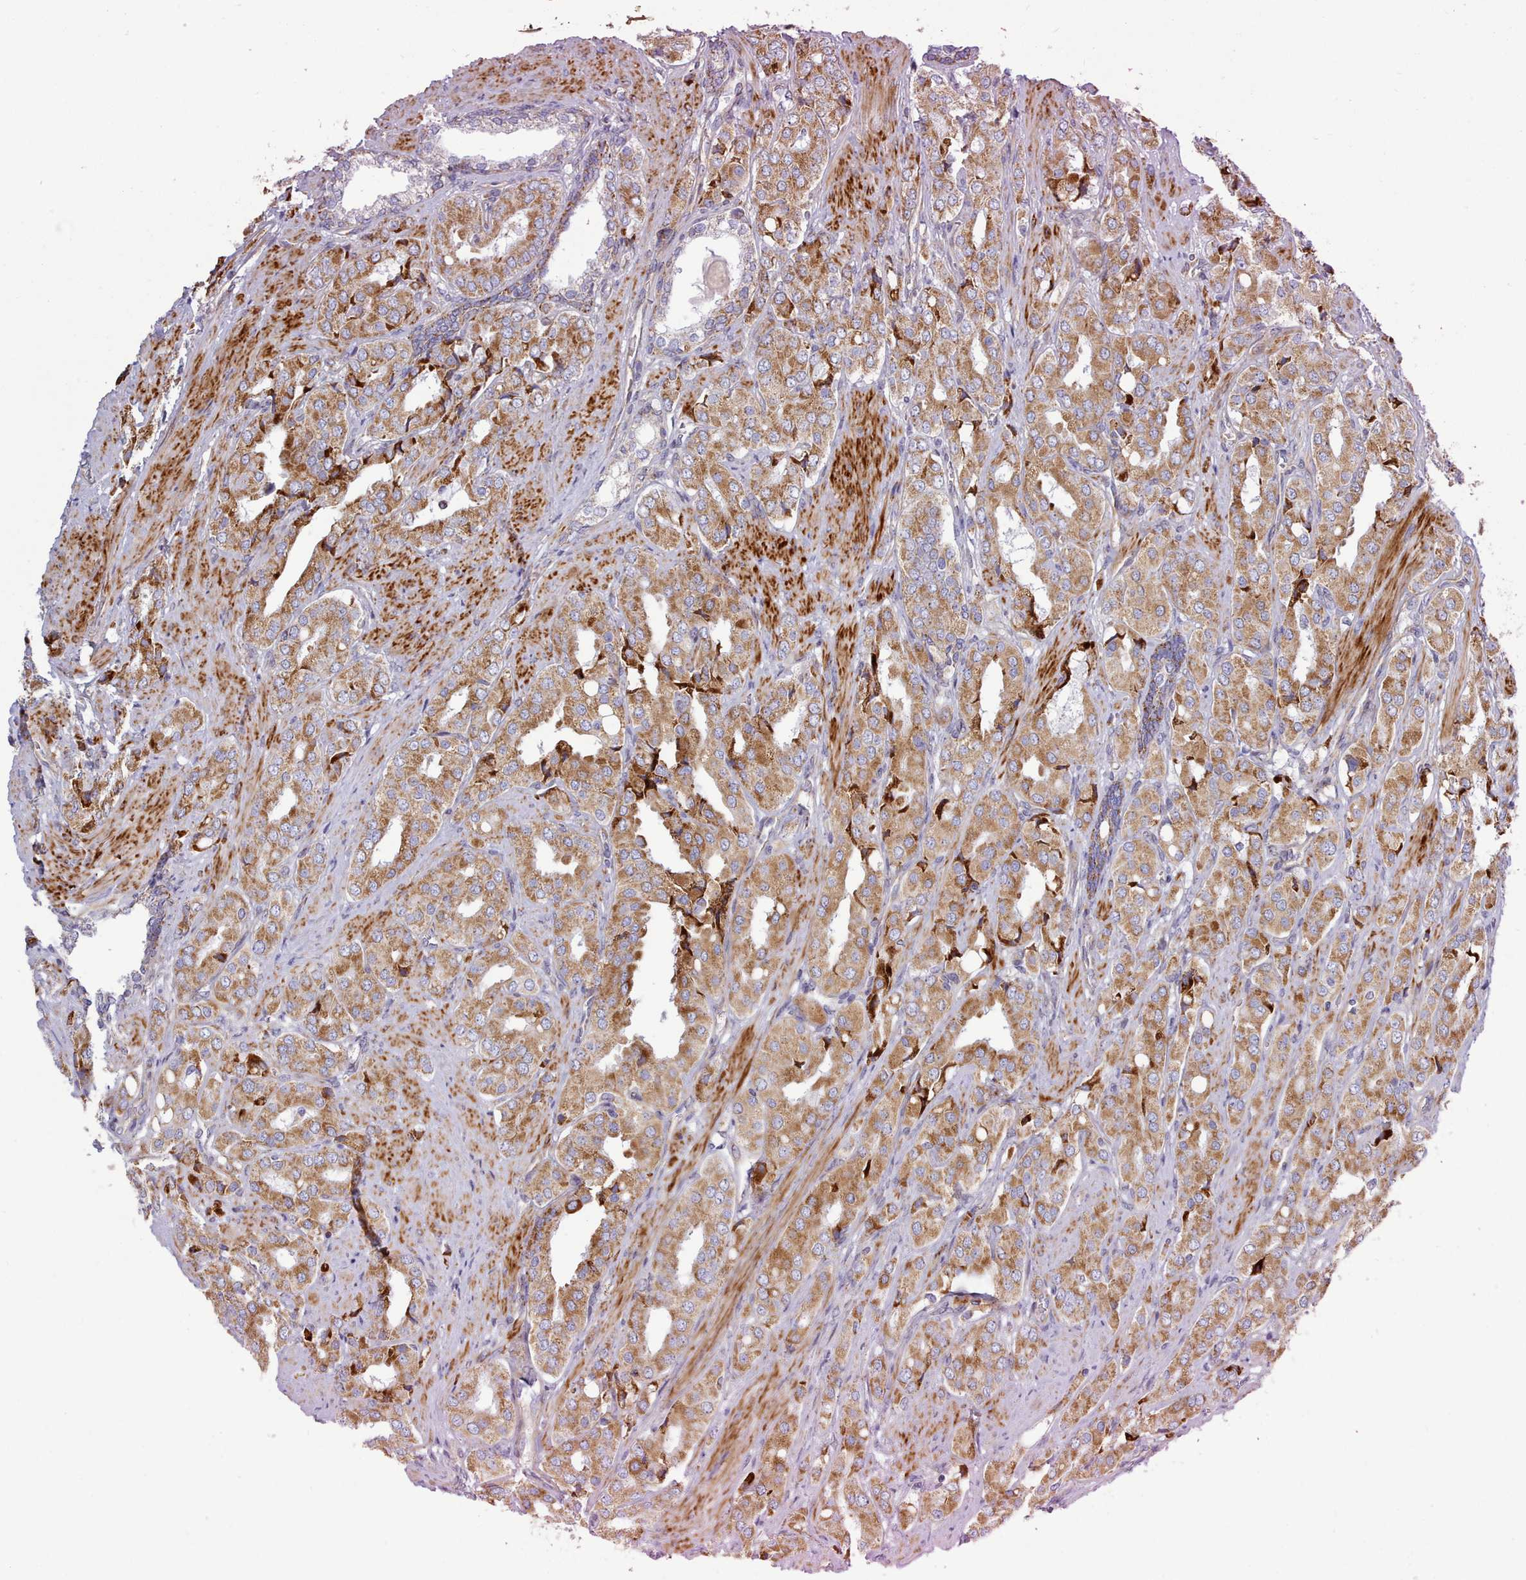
{"staining": {"intensity": "moderate", "quantity": ">75%", "location": "cytoplasmic/membranous"}, "tissue": "prostate cancer", "cell_type": "Tumor cells", "image_type": "cancer", "snomed": [{"axis": "morphology", "description": "Adenocarcinoma, High grade"}, {"axis": "topography", "description": "Prostate"}], "caption": "Protein positivity by immunohistochemistry reveals moderate cytoplasmic/membranous positivity in approximately >75% of tumor cells in prostate high-grade adenocarcinoma.", "gene": "MRPL21", "patient": {"sex": "male", "age": 71}}